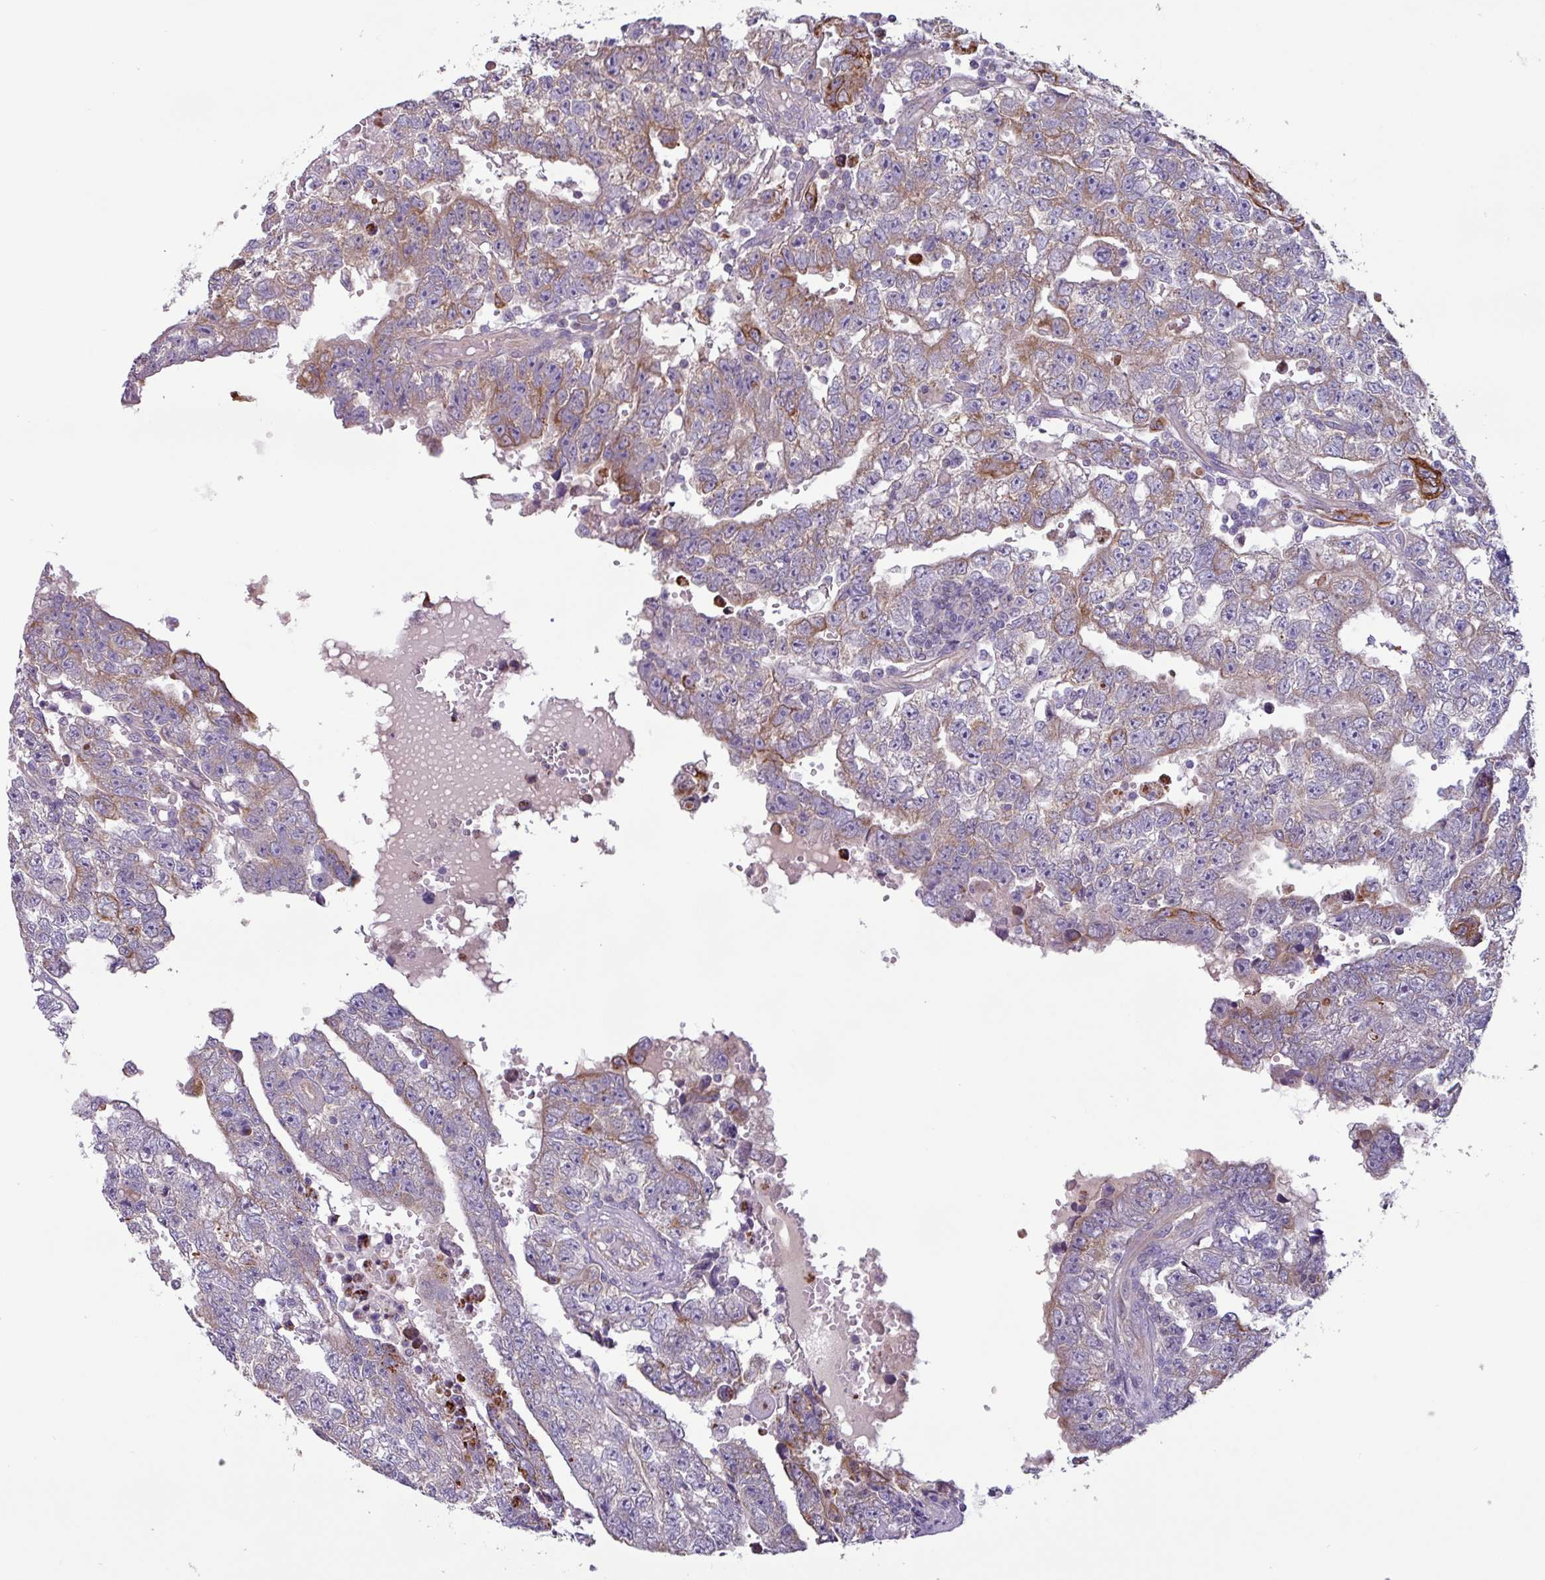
{"staining": {"intensity": "moderate", "quantity": "<25%", "location": "cytoplasmic/membranous"}, "tissue": "testis cancer", "cell_type": "Tumor cells", "image_type": "cancer", "snomed": [{"axis": "morphology", "description": "Carcinoma, Embryonal, NOS"}, {"axis": "topography", "description": "Testis"}], "caption": "Moderate cytoplasmic/membranous expression is identified in approximately <25% of tumor cells in testis cancer.", "gene": "CAMK1", "patient": {"sex": "male", "age": 25}}